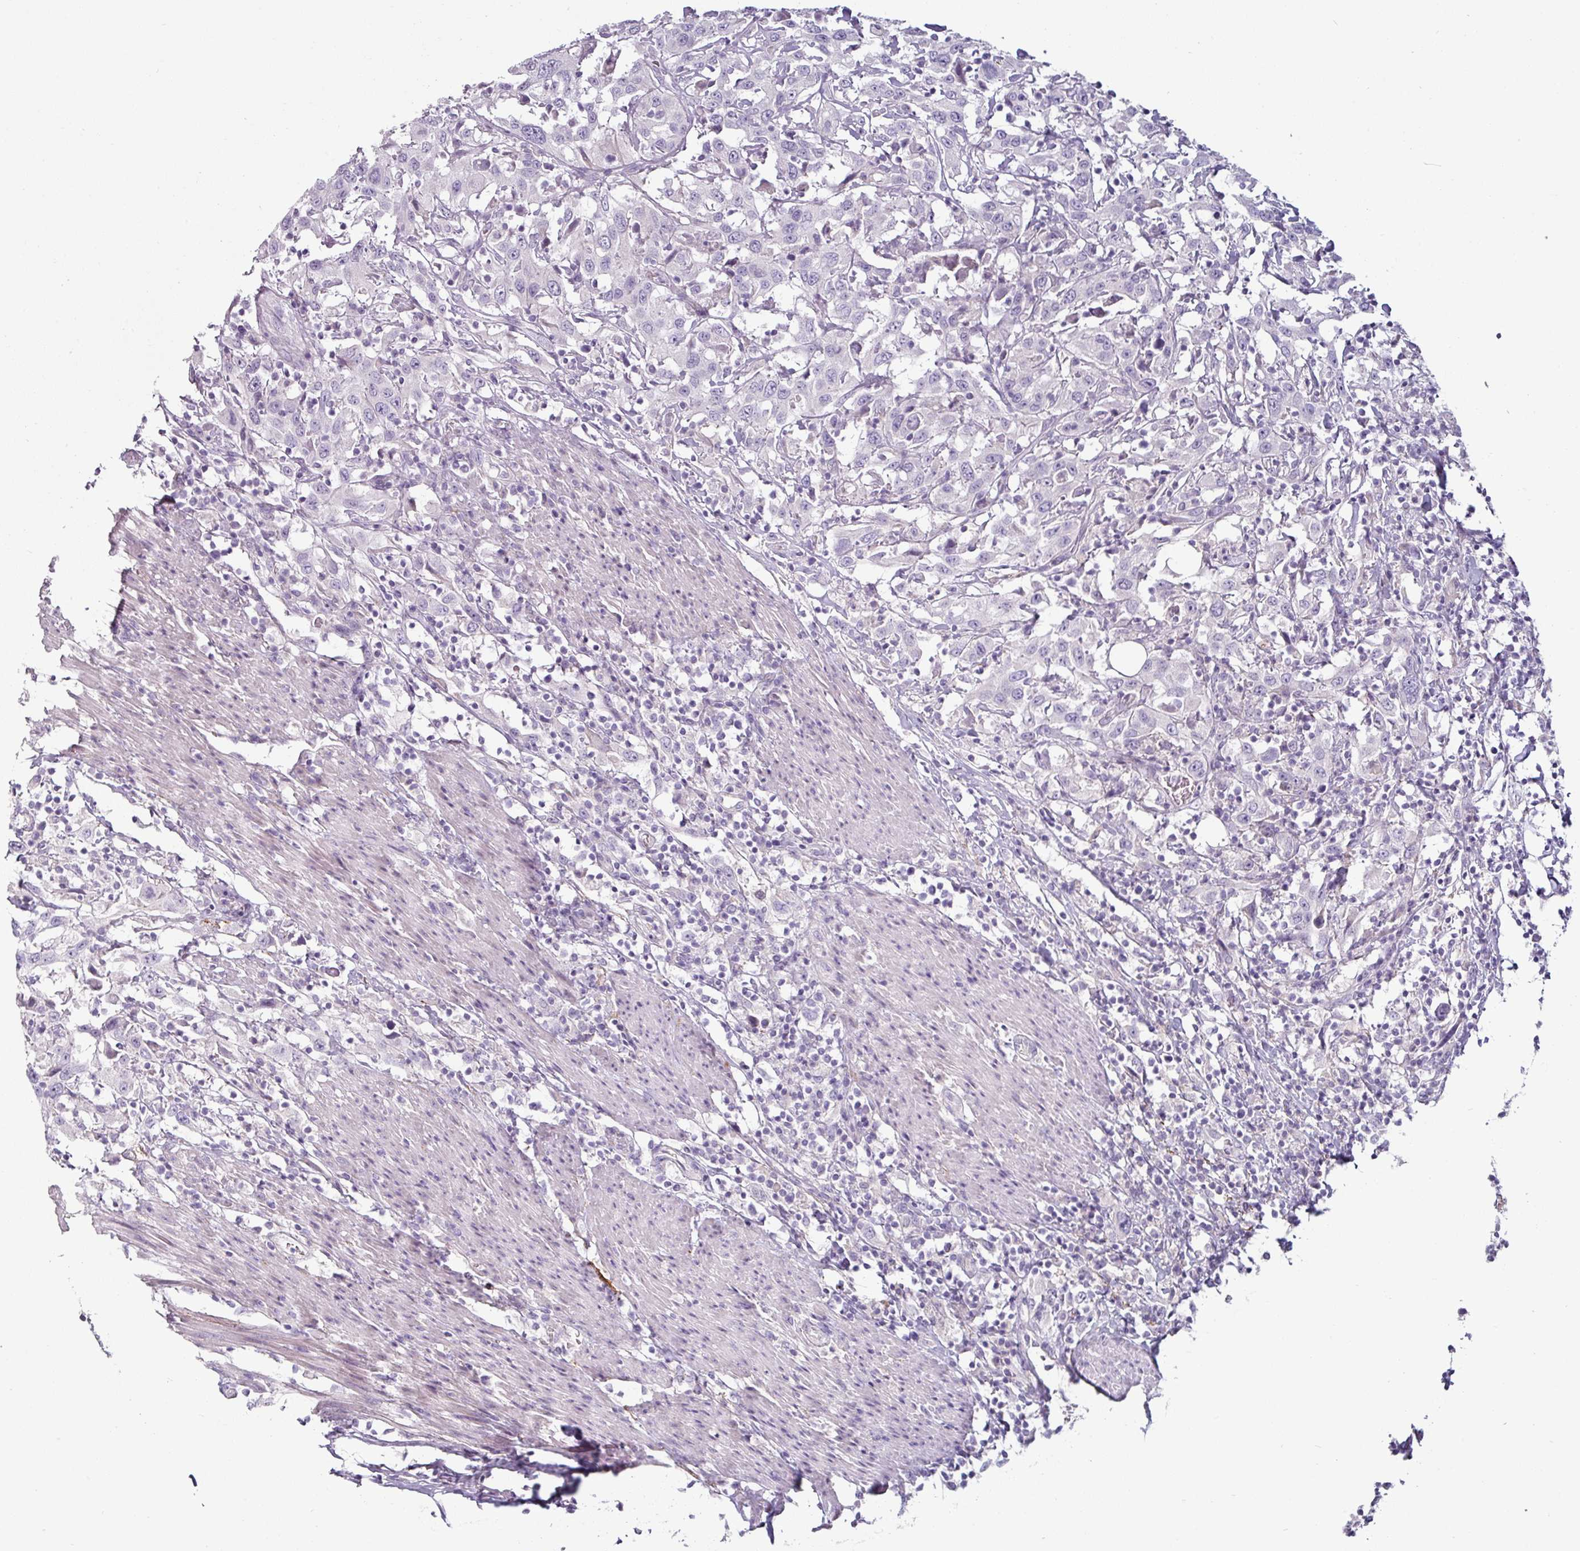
{"staining": {"intensity": "negative", "quantity": "none", "location": "none"}, "tissue": "urothelial cancer", "cell_type": "Tumor cells", "image_type": "cancer", "snomed": [{"axis": "morphology", "description": "Urothelial carcinoma, High grade"}, {"axis": "topography", "description": "Urinary bladder"}], "caption": "The immunohistochemistry (IHC) photomicrograph has no significant expression in tumor cells of urothelial cancer tissue.", "gene": "MTMR14", "patient": {"sex": "male", "age": 61}}